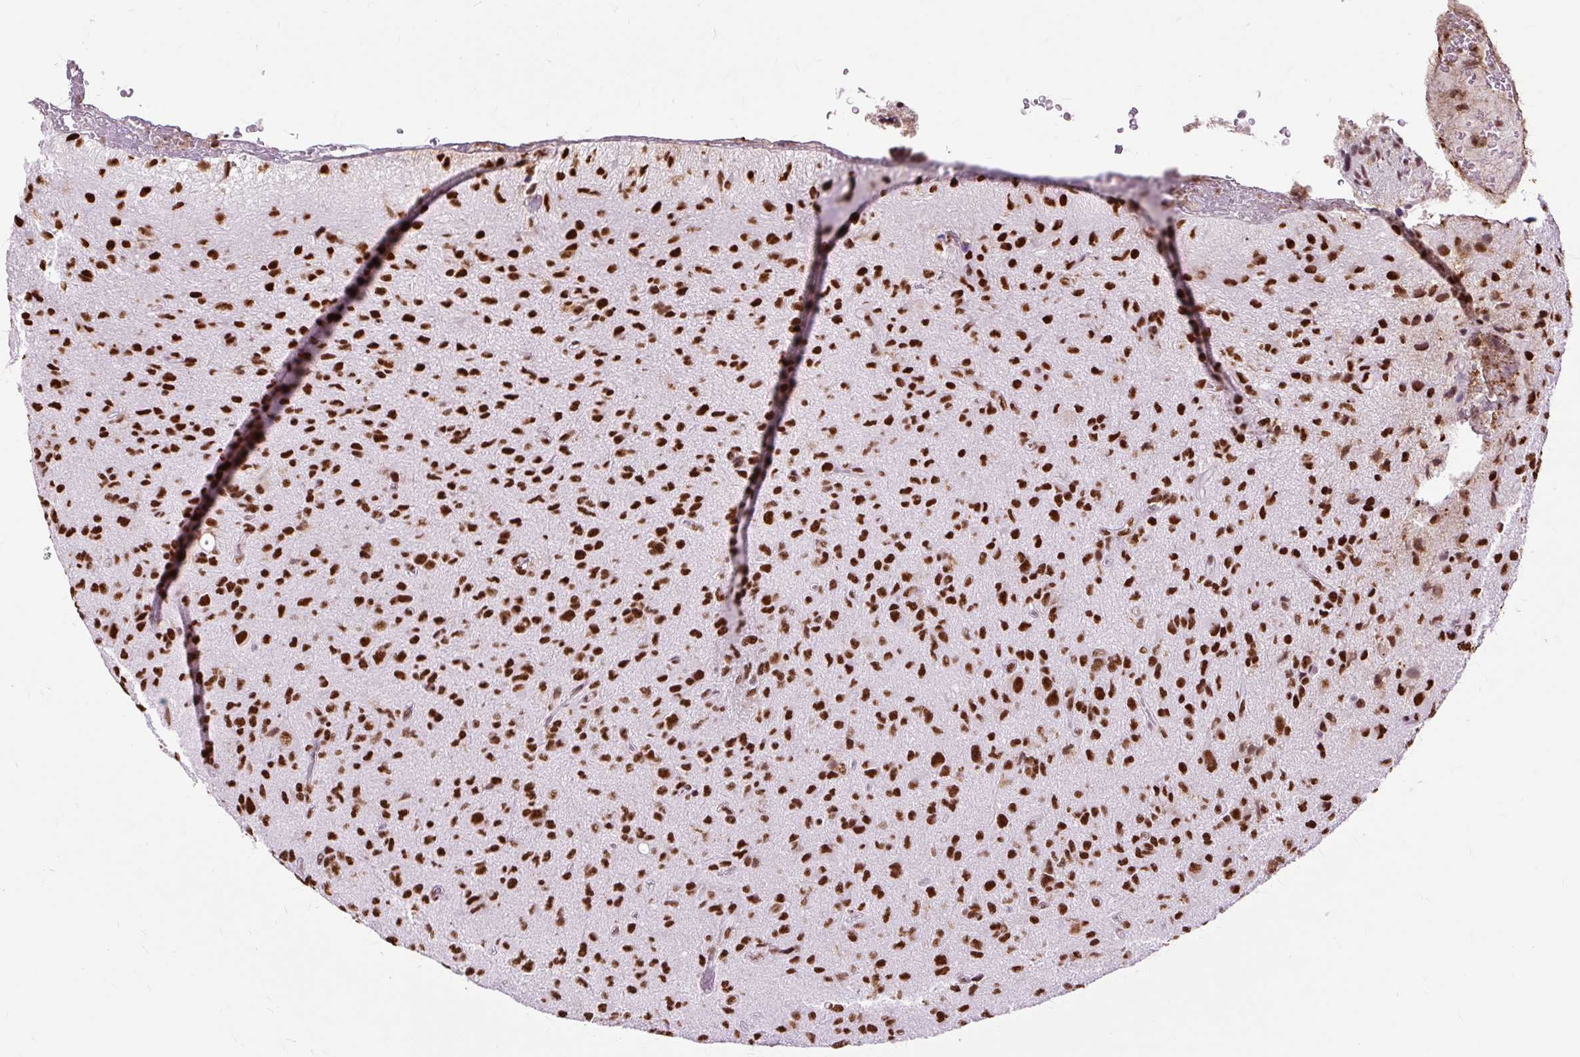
{"staining": {"intensity": "strong", "quantity": ">75%", "location": "nuclear"}, "tissue": "glioma", "cell_type": "Tumor cells", "image_type": "cancer", "snomed": [{"axis": "morphology", "description": "Glioma, malignant, High grade"}, {"axis": "topography", "description": "Brain"}], "caption": "This histopathology image displays immunohistochemistry staining of human malignant glioma (high-grade), with high strong nuclear staining in approximately >75% of tumor cells.", "gene": "XRCC6", "patient": {"sex": "male", "age": 36}}